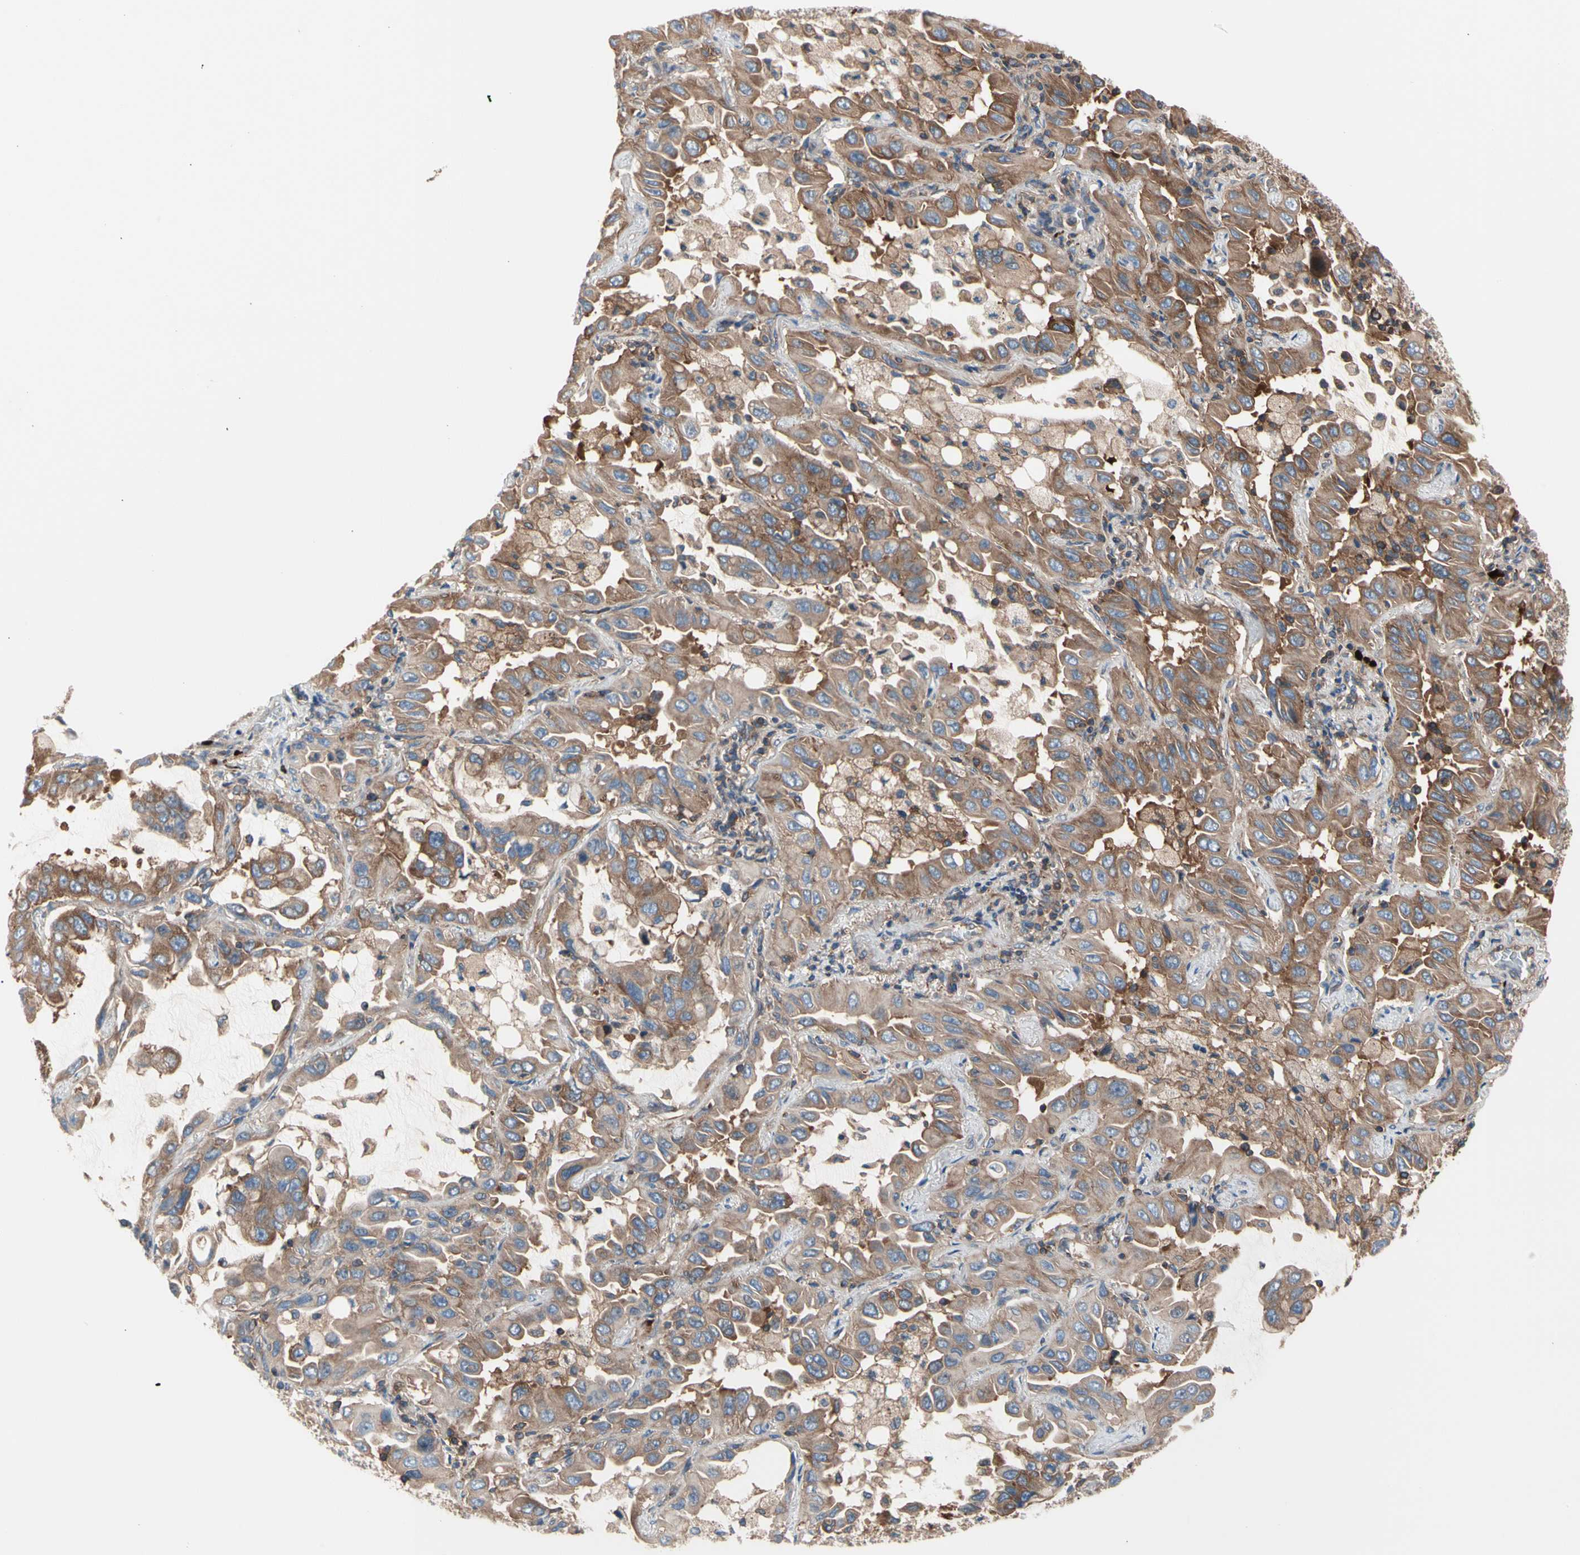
{"staining": {"intensity": "moderate", "quantity": ">75%", "location": "cytoplasmic/membranous"}, "tissue": "lung cancer", "cell_type": "Tumor cells", "image_type": "cancer", "snomed": [{"axis": "morphology", "description": "Adenocarcinoma, NOS"}, {"axis": "topography", "description": "Lung"}], "caption": "Protein expression analysis of human lung cancer reveals moderate cytoplasmic/membranous positivity in approximately >75% of tumor cells.", "gene": "ROCK1", "patient": {"sex": "male", "age": 64}}